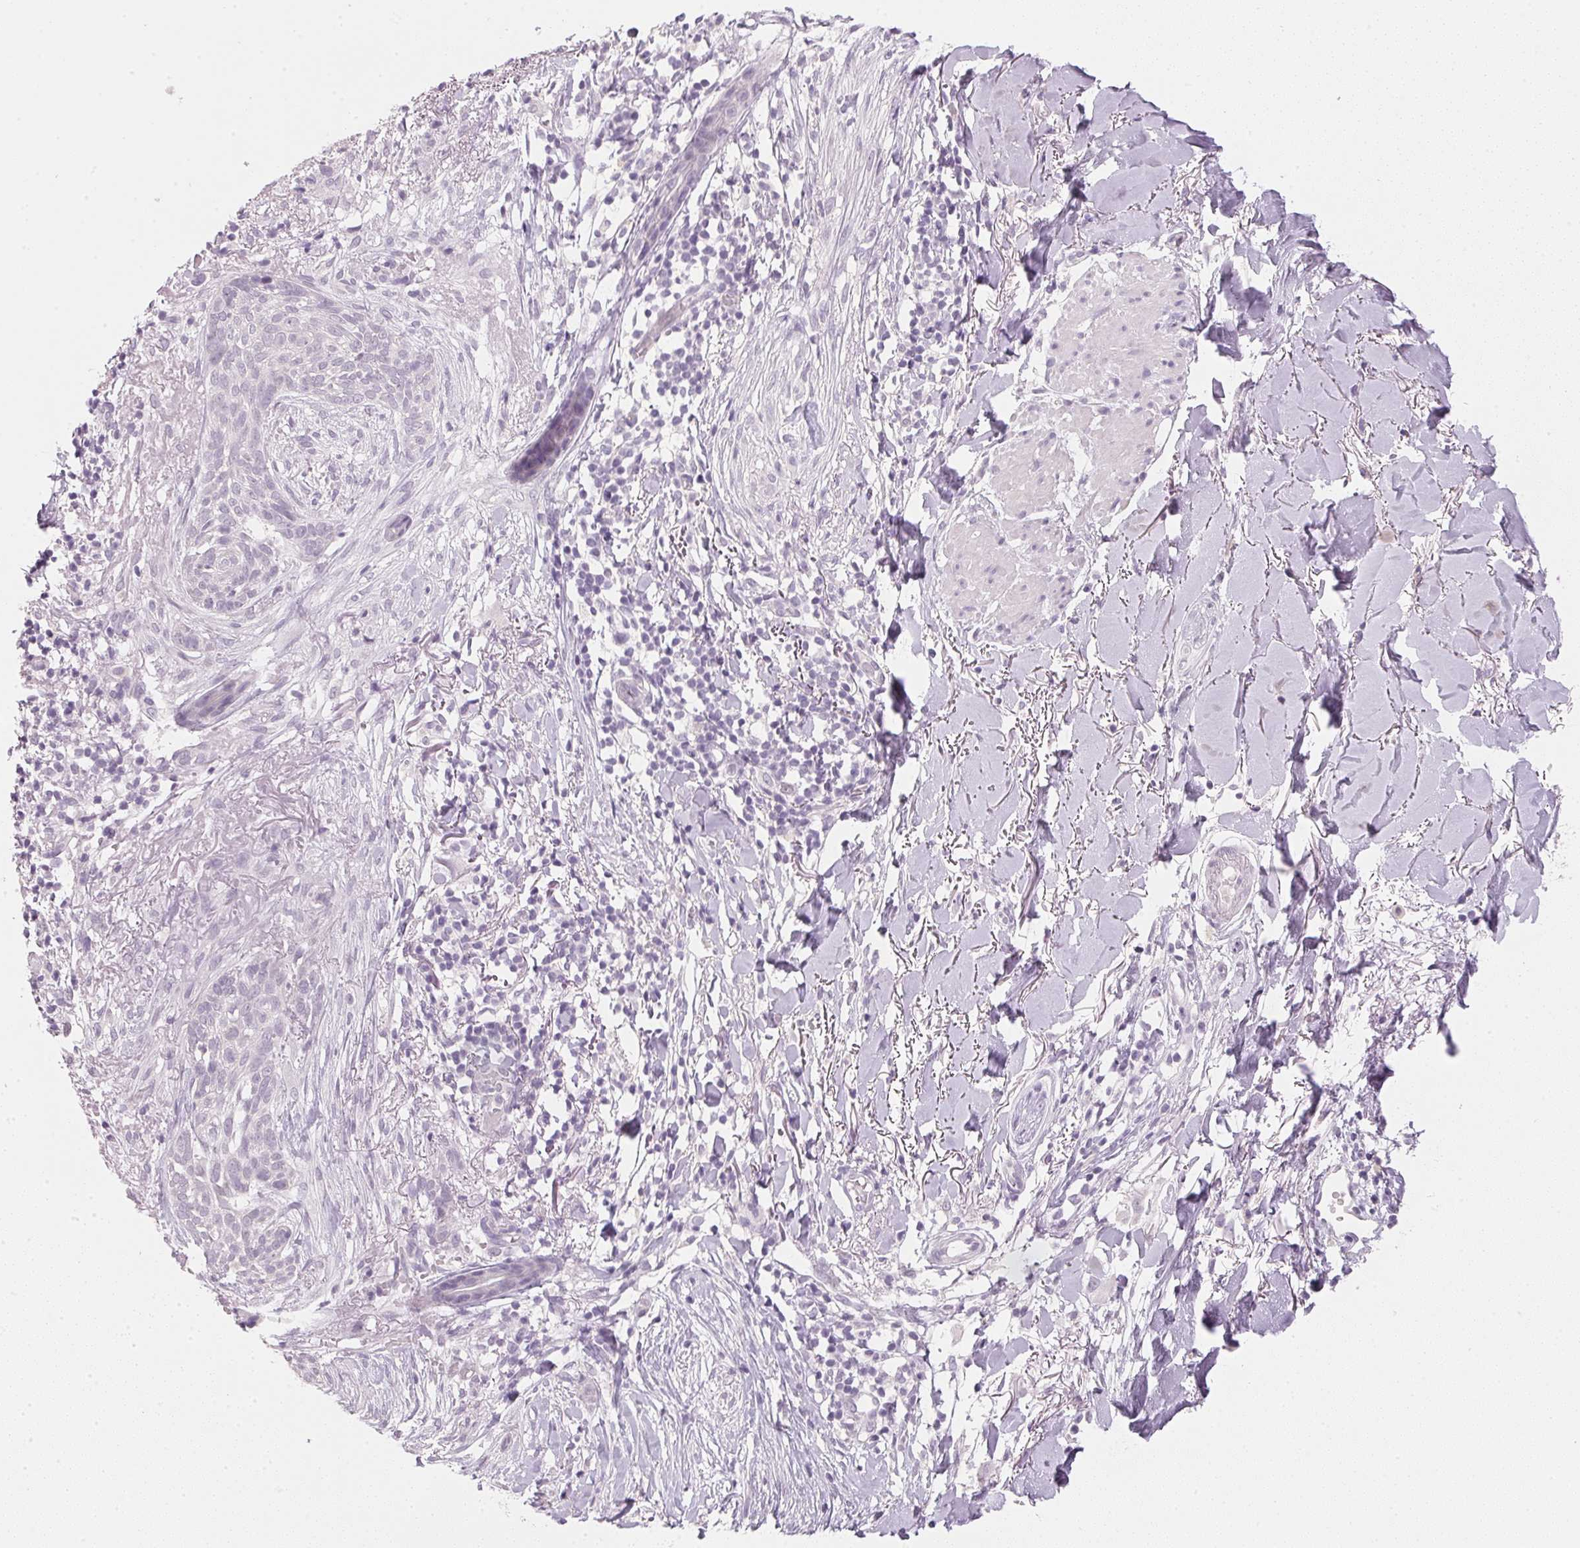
{"staining": {"intensity": "negative", "quantity": "none", "location": "none"}, "tissue": "skin cancer", "cell_type": "Tumor cells", "image_type": "cancer", "snomed": [{"axis": "morphology", "description": "Normal tissue, NOS"}, {"axis": "morphology", "description": "Basal cell carcinoma"}, {"axis": "topography", "description": "Skin"}], "caption": "An immunohistochemistry (IHC) photomicrograph of skin cancer is shown. There is no staining in tumor cells of skin cancer.", "gene": "IGFBP1", "patient": {"sex": "male", "age": 84}}